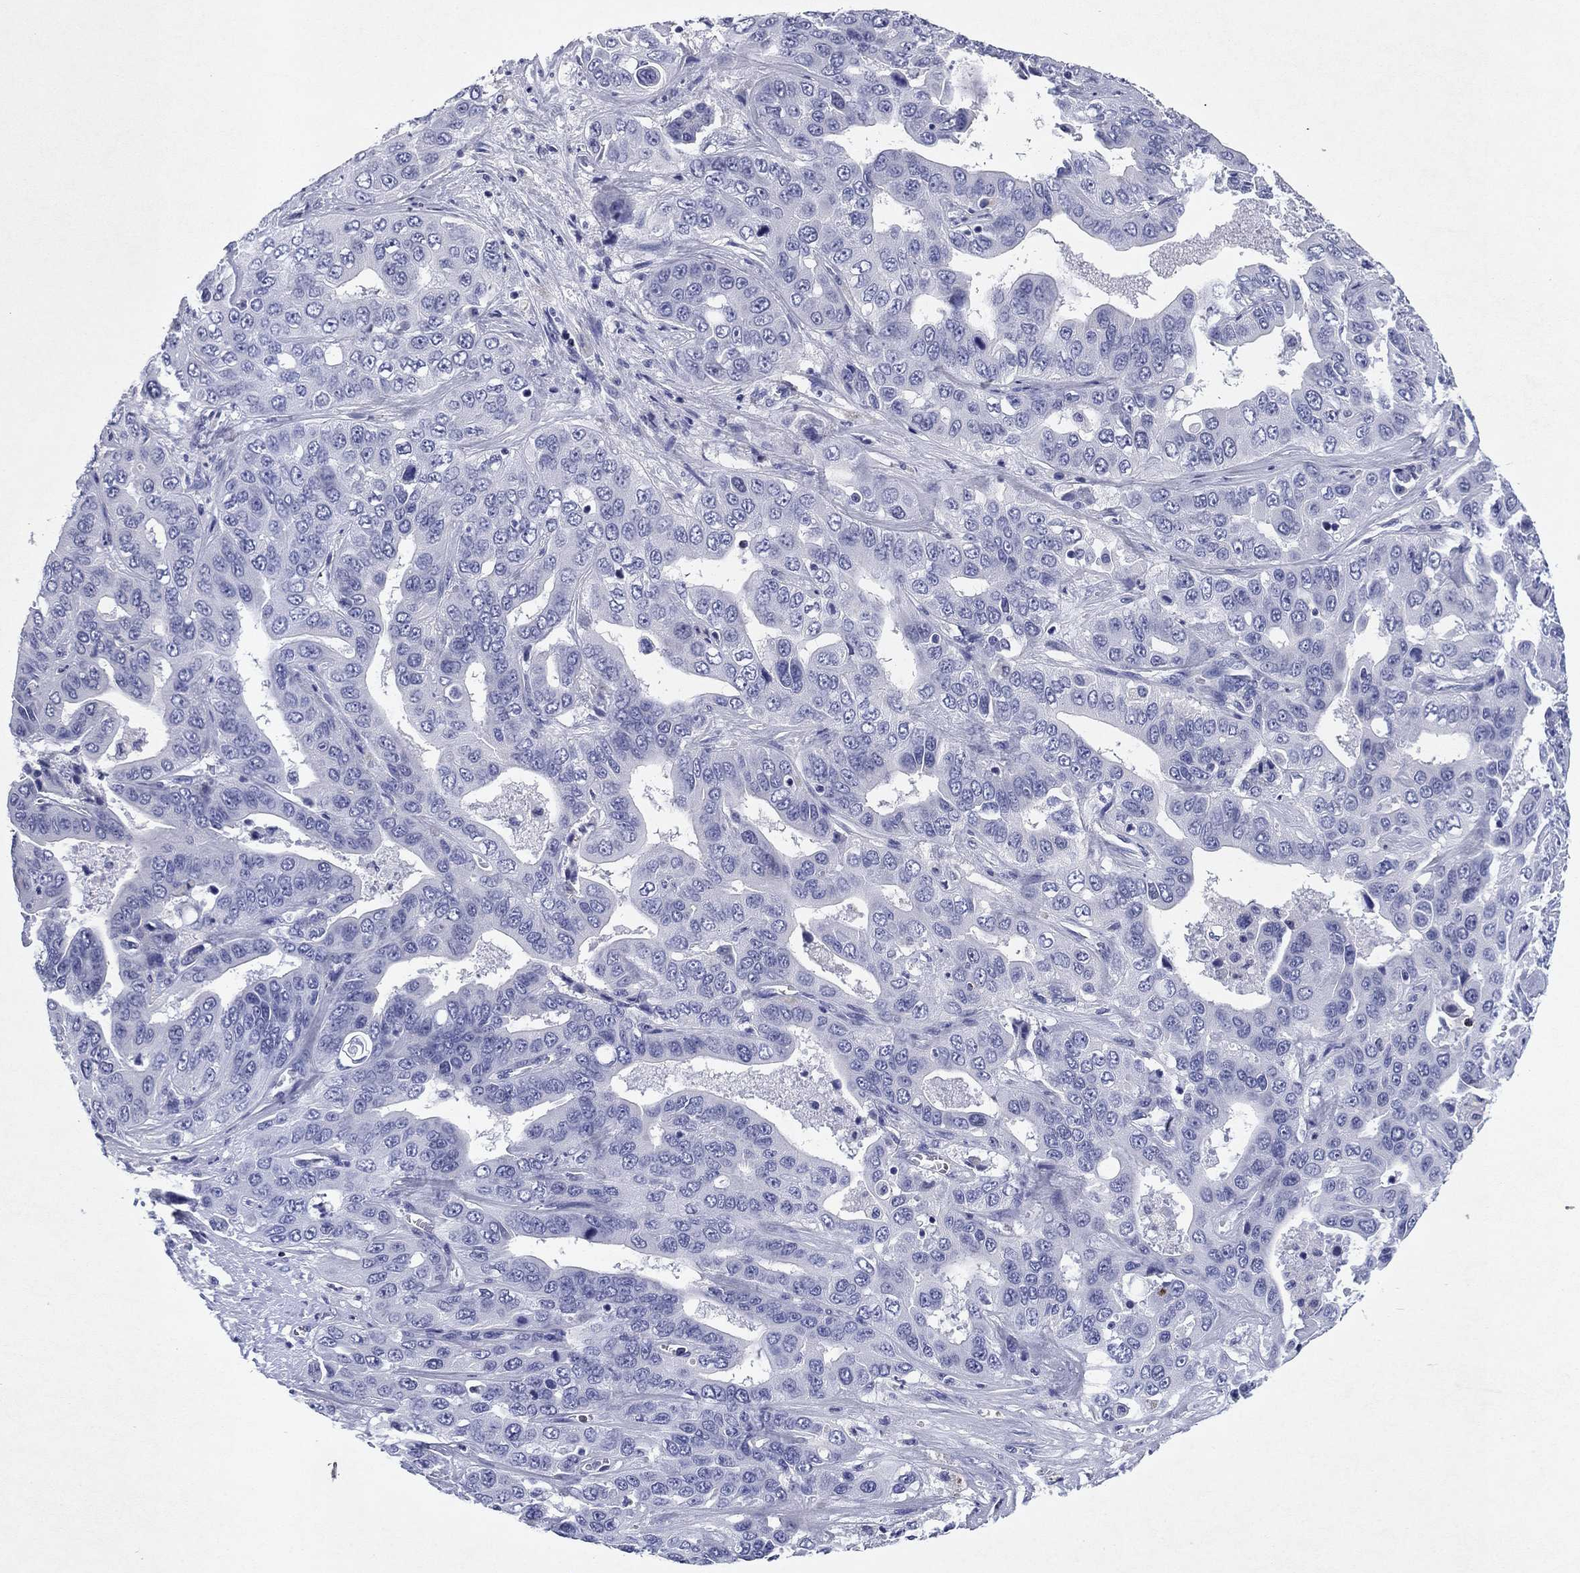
{"staining": {"intensity": "negative", "quantity": "none", "location": "none"}, "tissue": "liver cancer", "cell_type": "Tumor cells", "image_type": "cancer", "snomed": [{"axis": "morphology", "description": "Cholangiocarcinoma"}, {"axis": "topography", "description": "Liver"}], "caption": "DAB (3,3'-diaminobenzidine) immunohistochemical staining of liver cancer shows no significant expression in tumor cells.", "gene": "GZMK", "patient": {"sex": "female", "age": 52}}